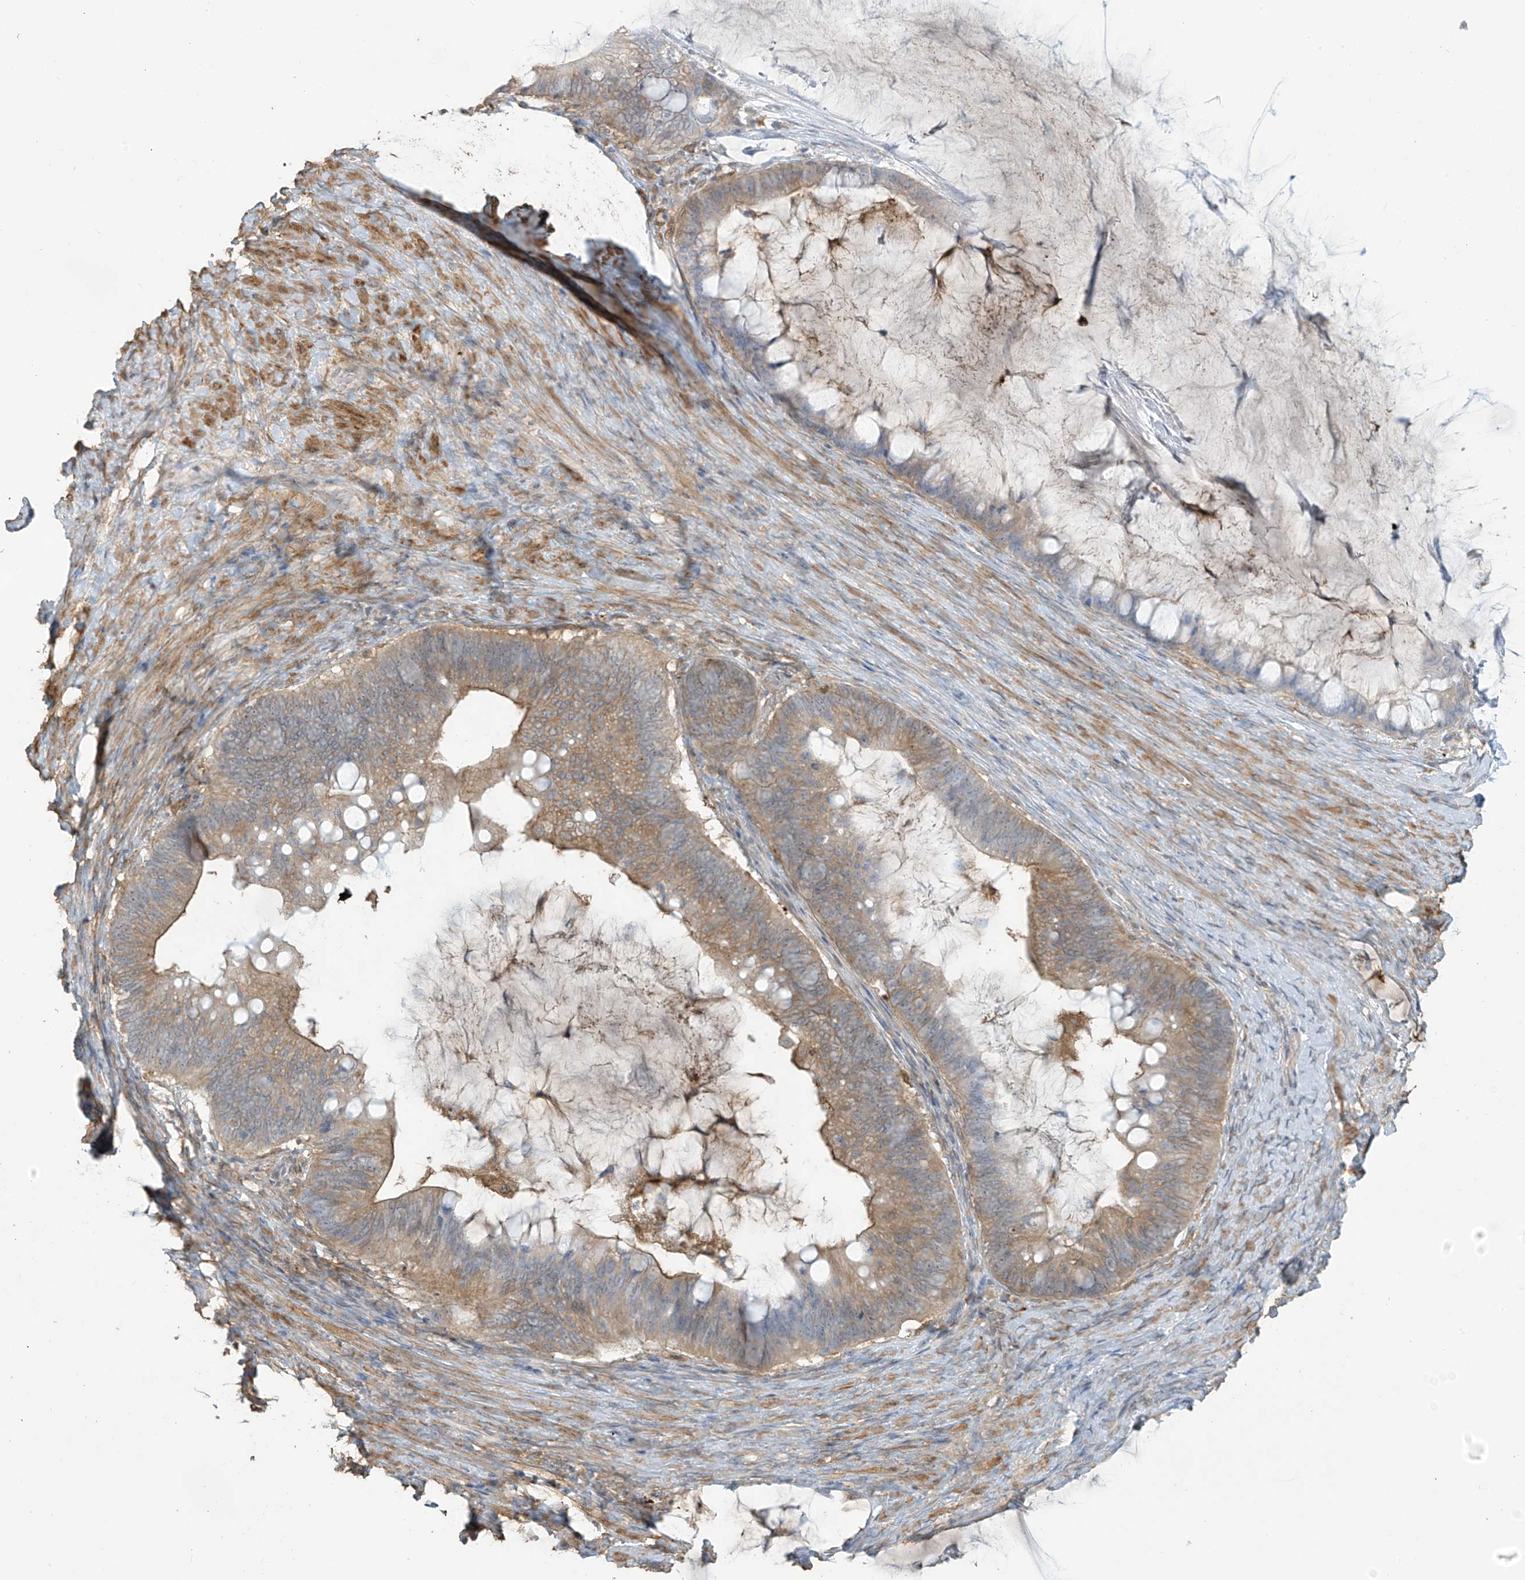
{"staining": {"intensity": "moderate", "quantity": ">75%", "location": "cytoplasmic/membranous"}, "tissue": "ovarian cancer", "cell_type": "Tumor cells", "image_type": "cancer", "snomed": [{"axis": "morphology", "description": "Cystadenocarcinoma, mucinous, NOS"}, {"axis": "topography", "description": "Ovary"}], "caption": "Ovarian cancer tissue shows moderate cytoplasmic/membranous expression in about >75% of tumor cells, visualized by immunohistochemistry. The staining was performed using DAB (3,3'-diaminobenzidine), with brown indicating positive protein expression. Nuclei are stained blue with hematoxylin.", "gene": "TAGAP", "patient": {"sex": "female", "age": 61}}